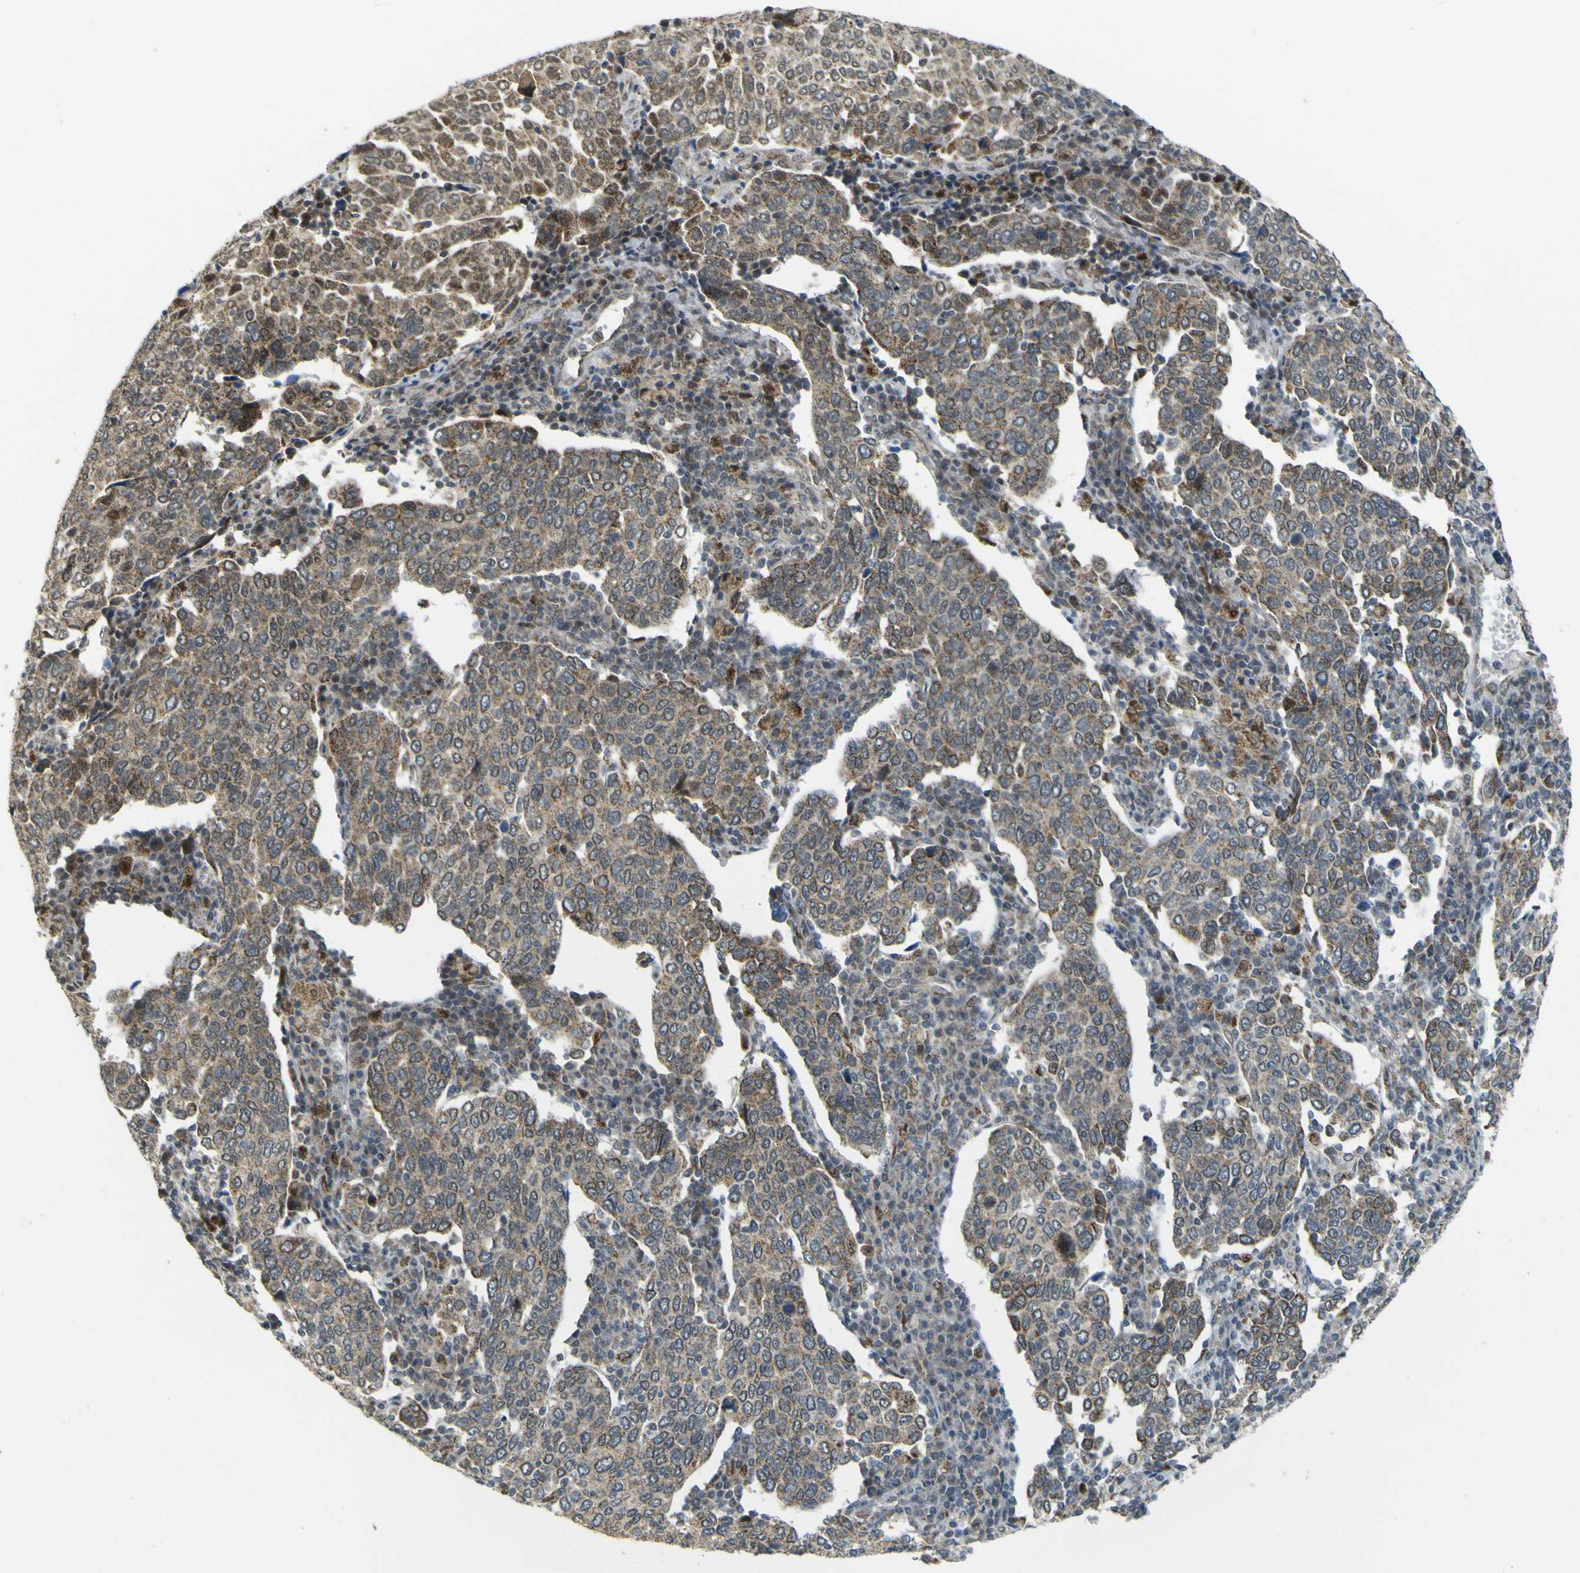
{"staining": {"intensity": "moderate", "quantity": ">75%", "location": "cytoplasmic/membranous"}, "tissue": "cervical cancer", "cell_type": "Tumor cells", "image_type": "cancer", "snomed": [{"axis": "morphology", "description": "Squamous cell carcinoma, NOS"}, {"axis": "topography", "description": "Cervix"}], "caption": "Human cervical squamous cell carcinoma stained for a protein (brown) exhibits moderate cytoplasmic/membranous positive staining in about >75% of tumor cells.", "gene": "ACBD5", "patient": {"sex": "female", "age": 40}}